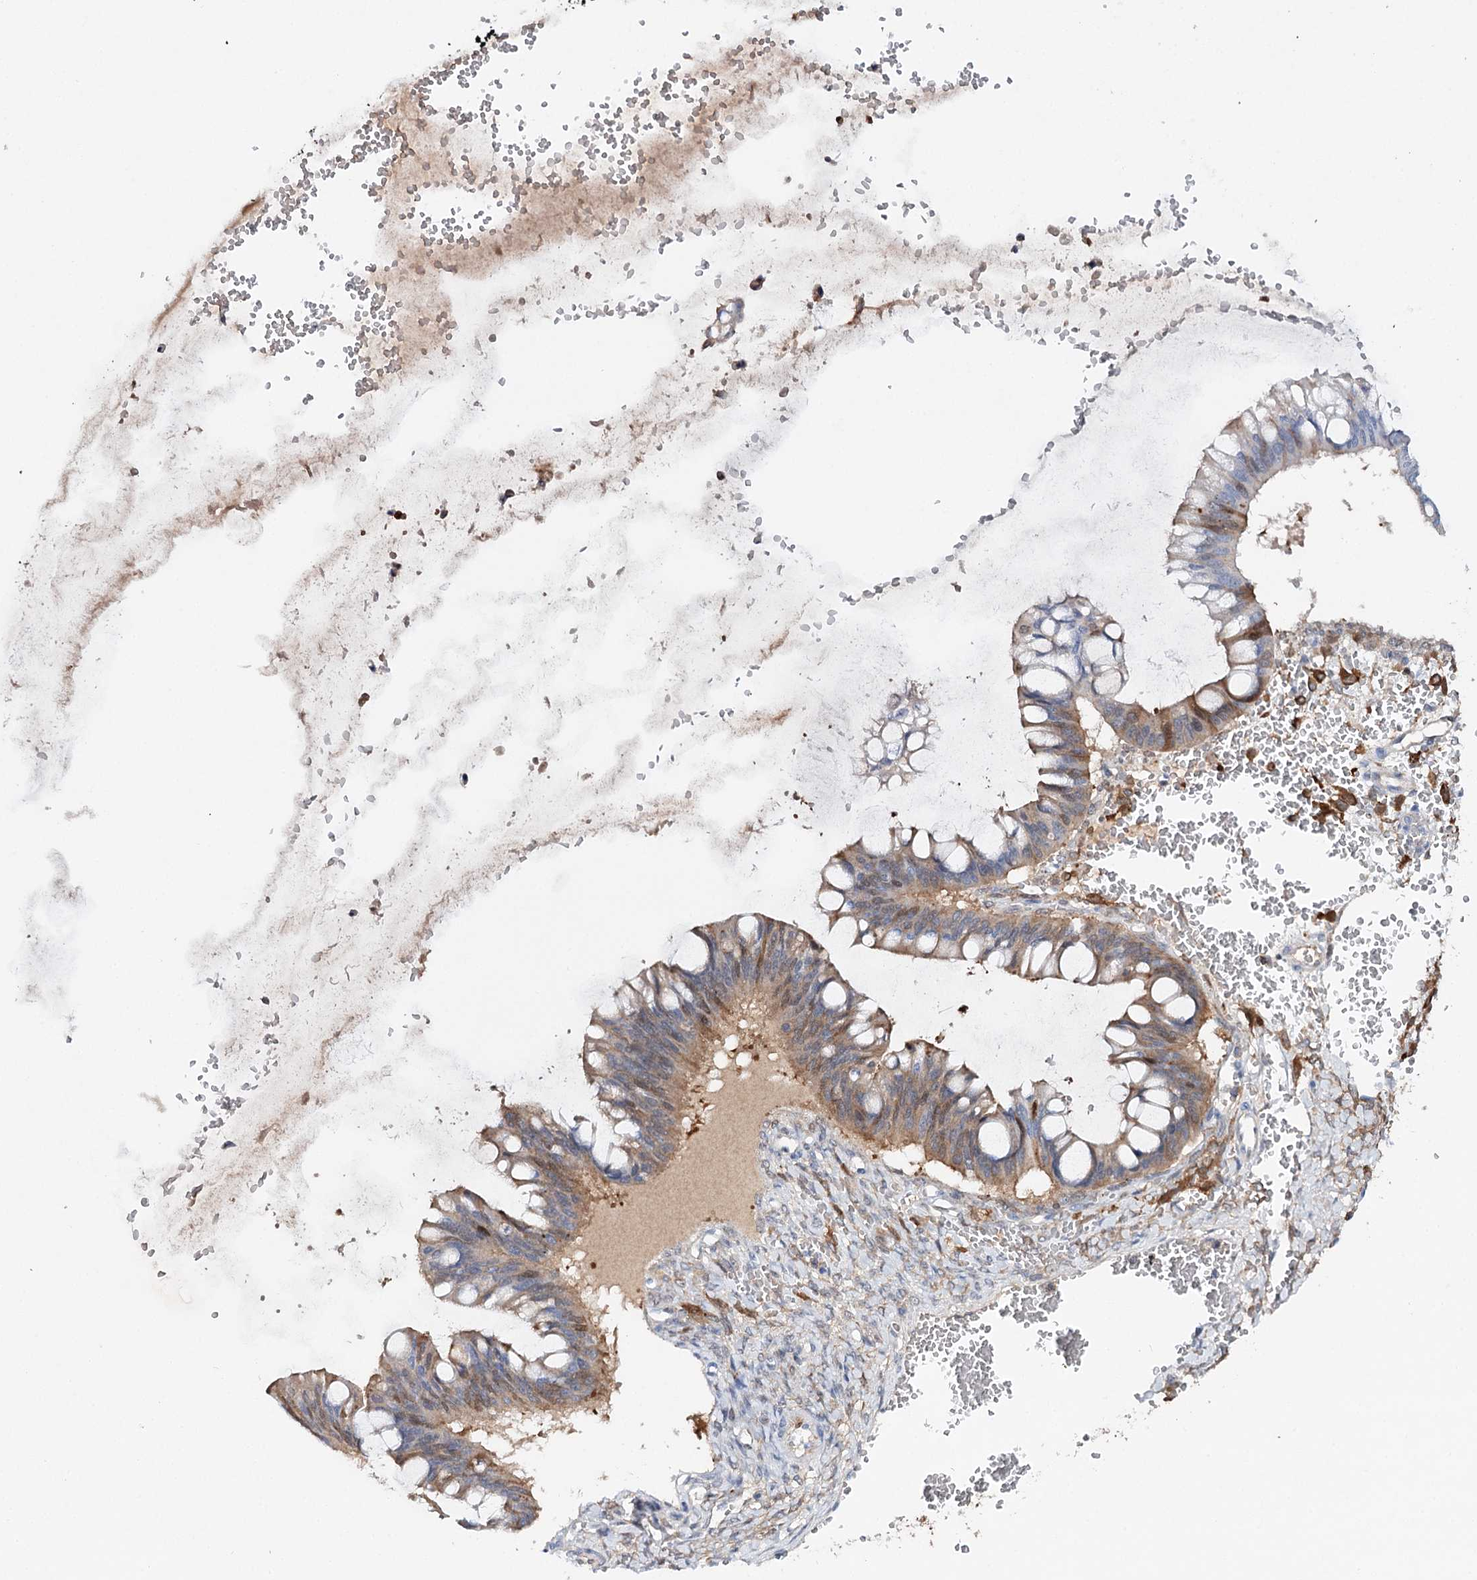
{"staining": {"intensity": "moderate", "quantity": "25%-75%", "location": "cytoplasmic/membranous,nuclear"}, "tissue": "ovarian cancer", "cell_type": "Tumor cells", "image_type": "cancer", "snomed": [{"axis": "morphology", "description": "Cystadenocarcinoma, mucinous, NOS"}, {"axis": "topography", "description": "Ovary"}], "caption": "Protein analysis of mucinous cystadenocarcinoma (ovarian) tissue exhibits moderate cytoplasmic/membranous and nuclear expression in approximately 25%-75% of tumor cells.", "gene": "CFAP46", "patient": {"sex": "female", "age": 73}}